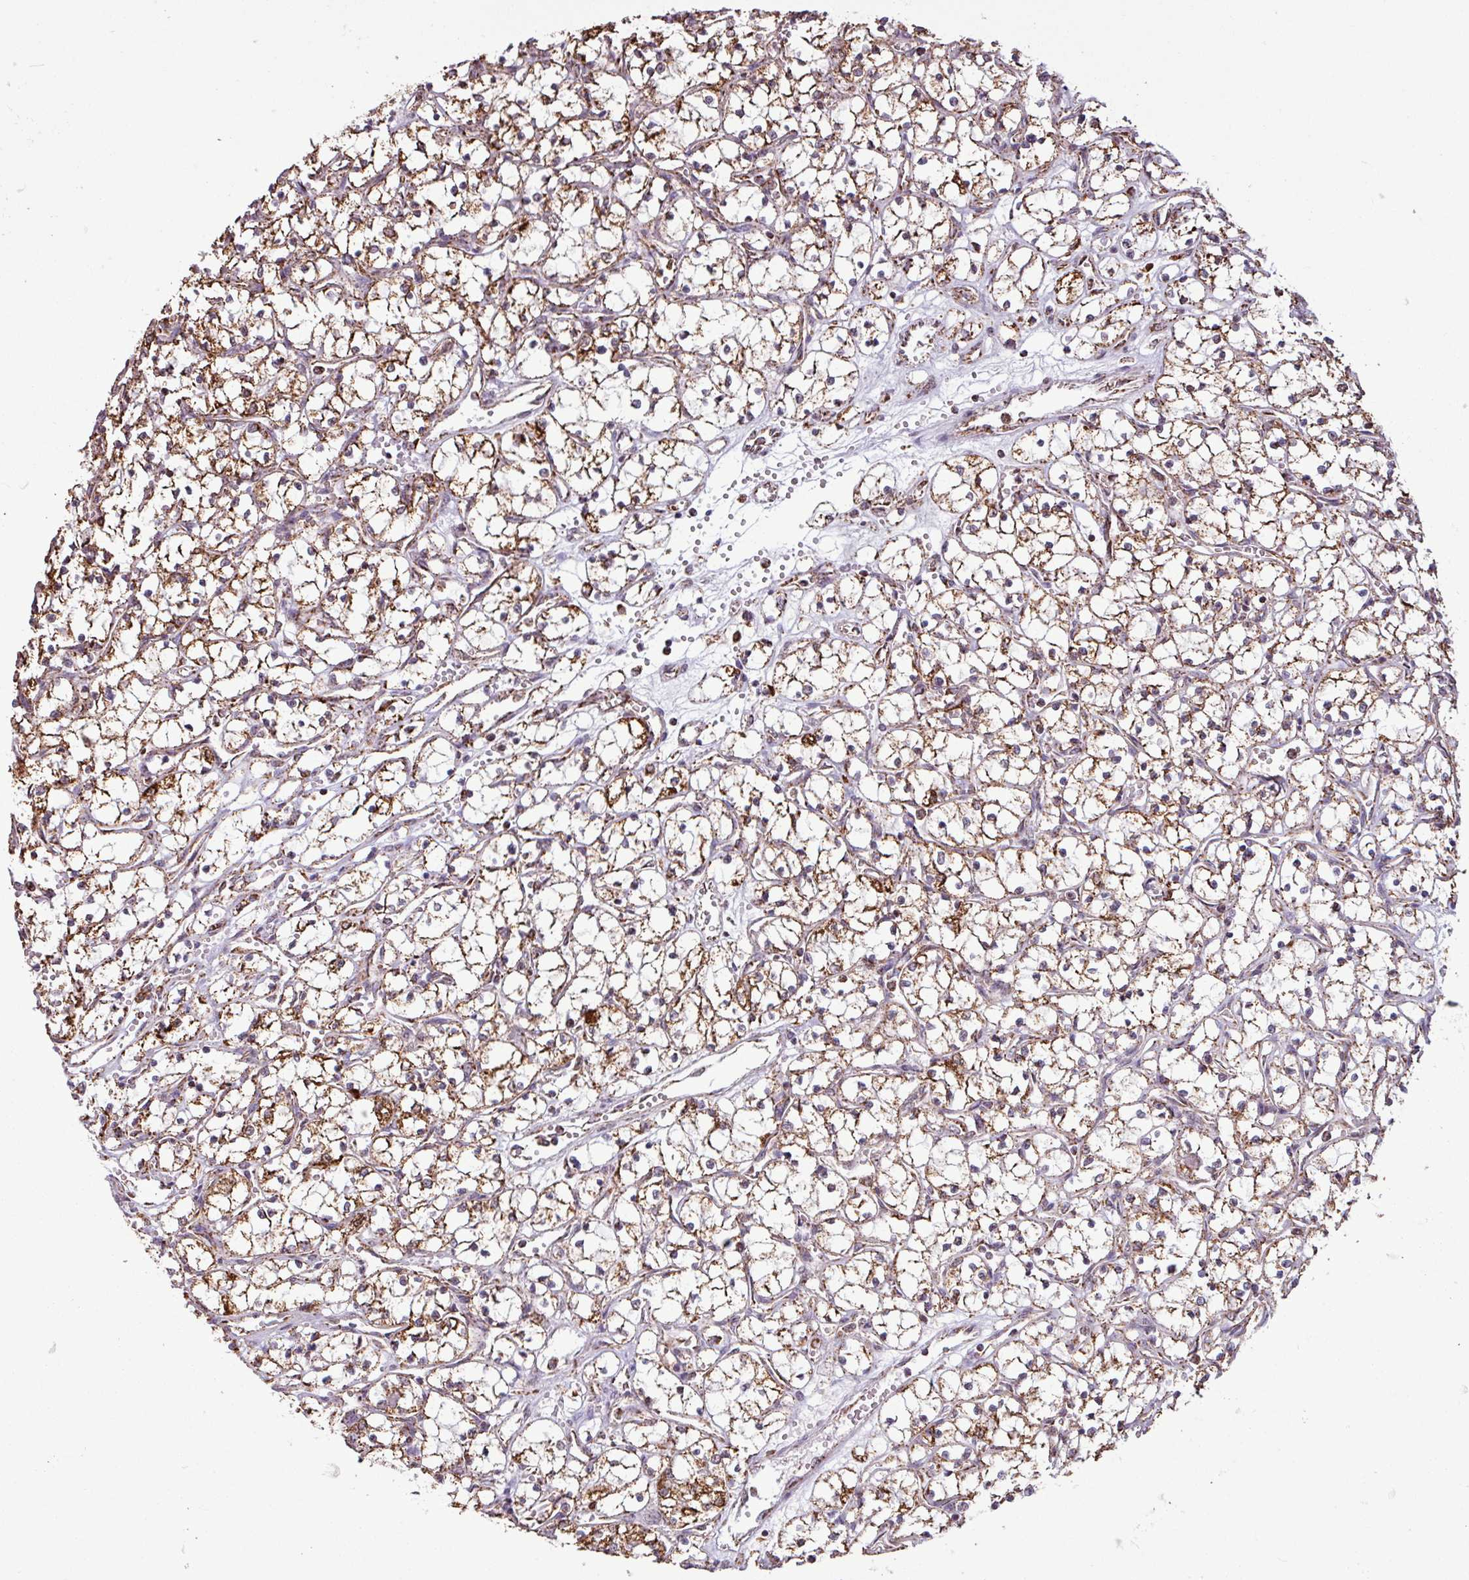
{"staining": {"intensity": "strong", "quantity": ">75%", "location": "cytoplasmic/membranous"}, "tissue": "renal cancer", "cell_type": "Tumor cells", "image_type": "cancer", "snomed": [{"axis": "morphology", "description": "Adenocarcinoma, NOS"}, {"axis": "topography", "description": "Kidney"}], "caption": "Protein staining demonstrates strong cytoplasmic/membranous expression in about >75% of tumor cells in renal cancer.", "gene": "ALG8", "patient": {"sex": "female", "age": 69}}